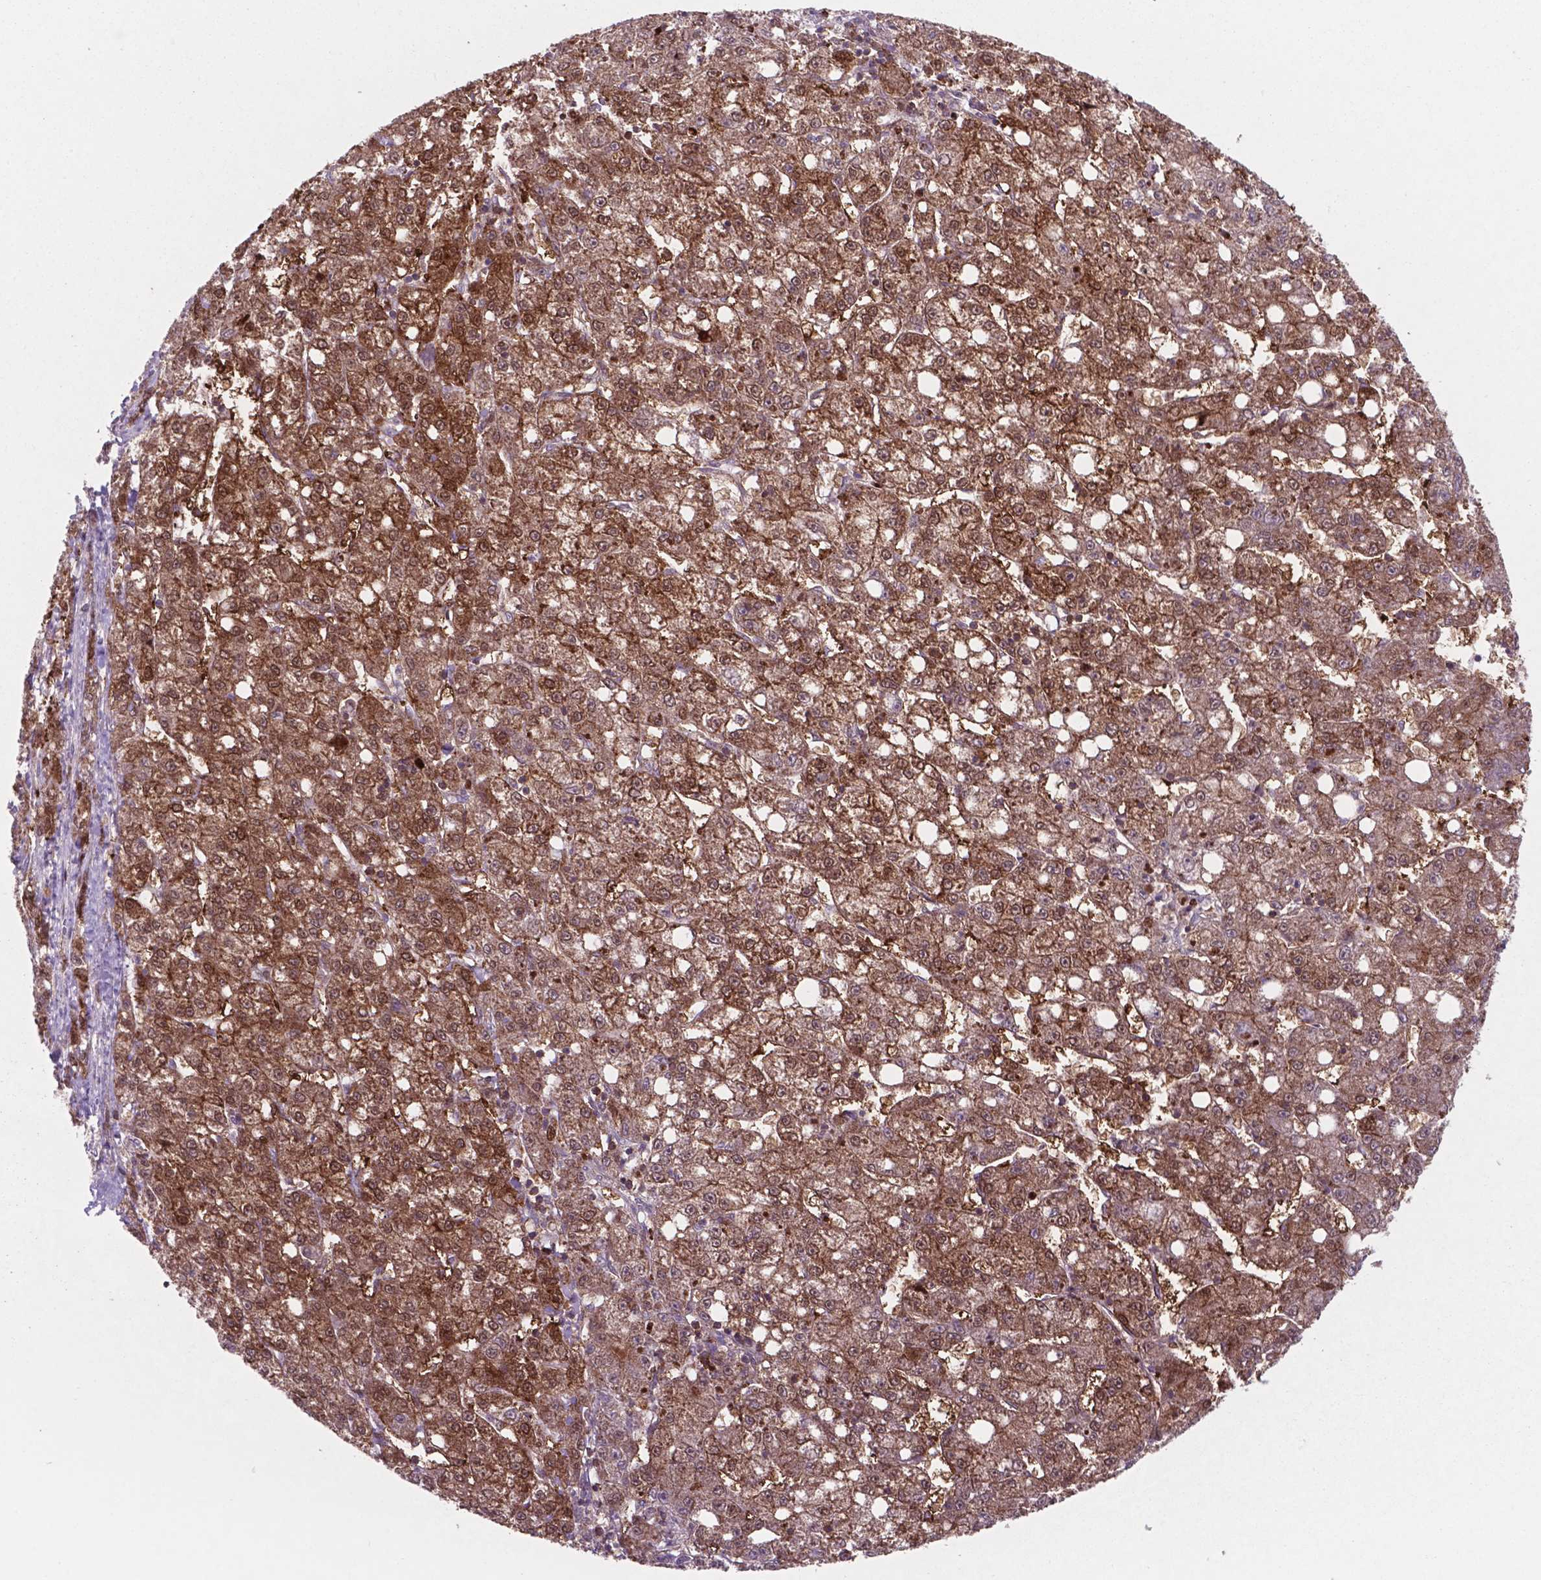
{"staining": {"intensity": "strong", "quantity": ">75%", "location": "cytoplasmic/membranous,nuclear"}, "tissue": "liver cancer", "cell_type": "Tumor cells", "image_type": "cancer", "snomed": [{"axis": "morphology", "description": "Carcinoma, Hepatocellular, NOS"}, {"axis": "topography", "description": "Liver"}], "caption": "Protein positivity by IHC demonstrates strong cytoplasmic/membranous and nuclear positivity in approximately >75% of tumor cells in liver cancer (hepatocellular carcinoma).", "gene": "LDHA", "patient": {"sex": "female", "age": 65}}